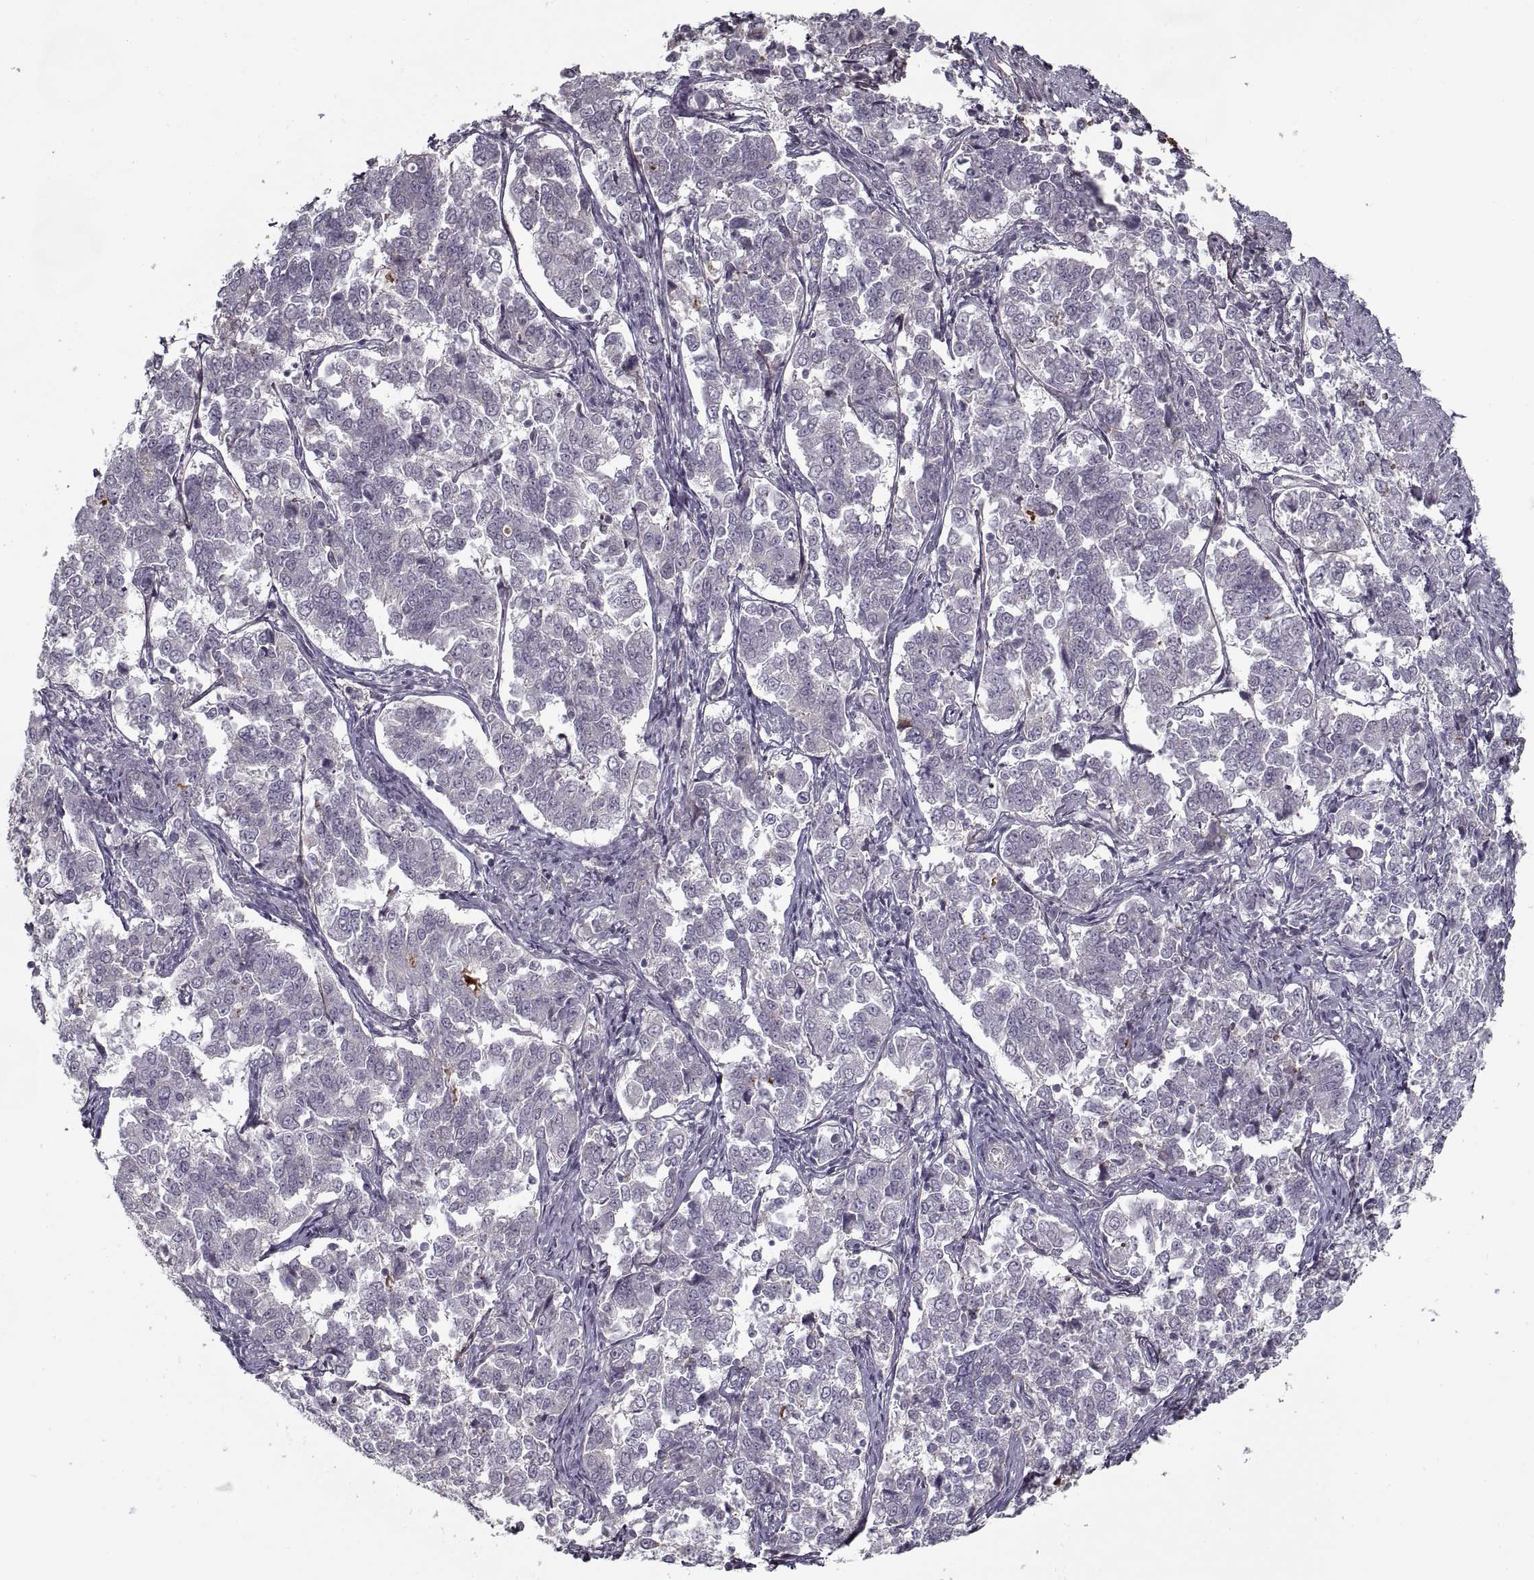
{"staining": {"intensity": "negative", "quantity": "none", "location": "none"}, "tissue": "endometrial cancer", "cell_type": "Tumor cells", "image_type": "cancer", "snomed": [{"axis": "morphology", "description": "Adenocarcinoma, NOS"}, {"axis": "topography", "description": "Endometrium"}], "caption": "The micrograph displays no staining of tumor cells in adenocarcinoma (endometrial).", "gene": "LAMB2", "patient": {"sex": "female", "age": 43}}